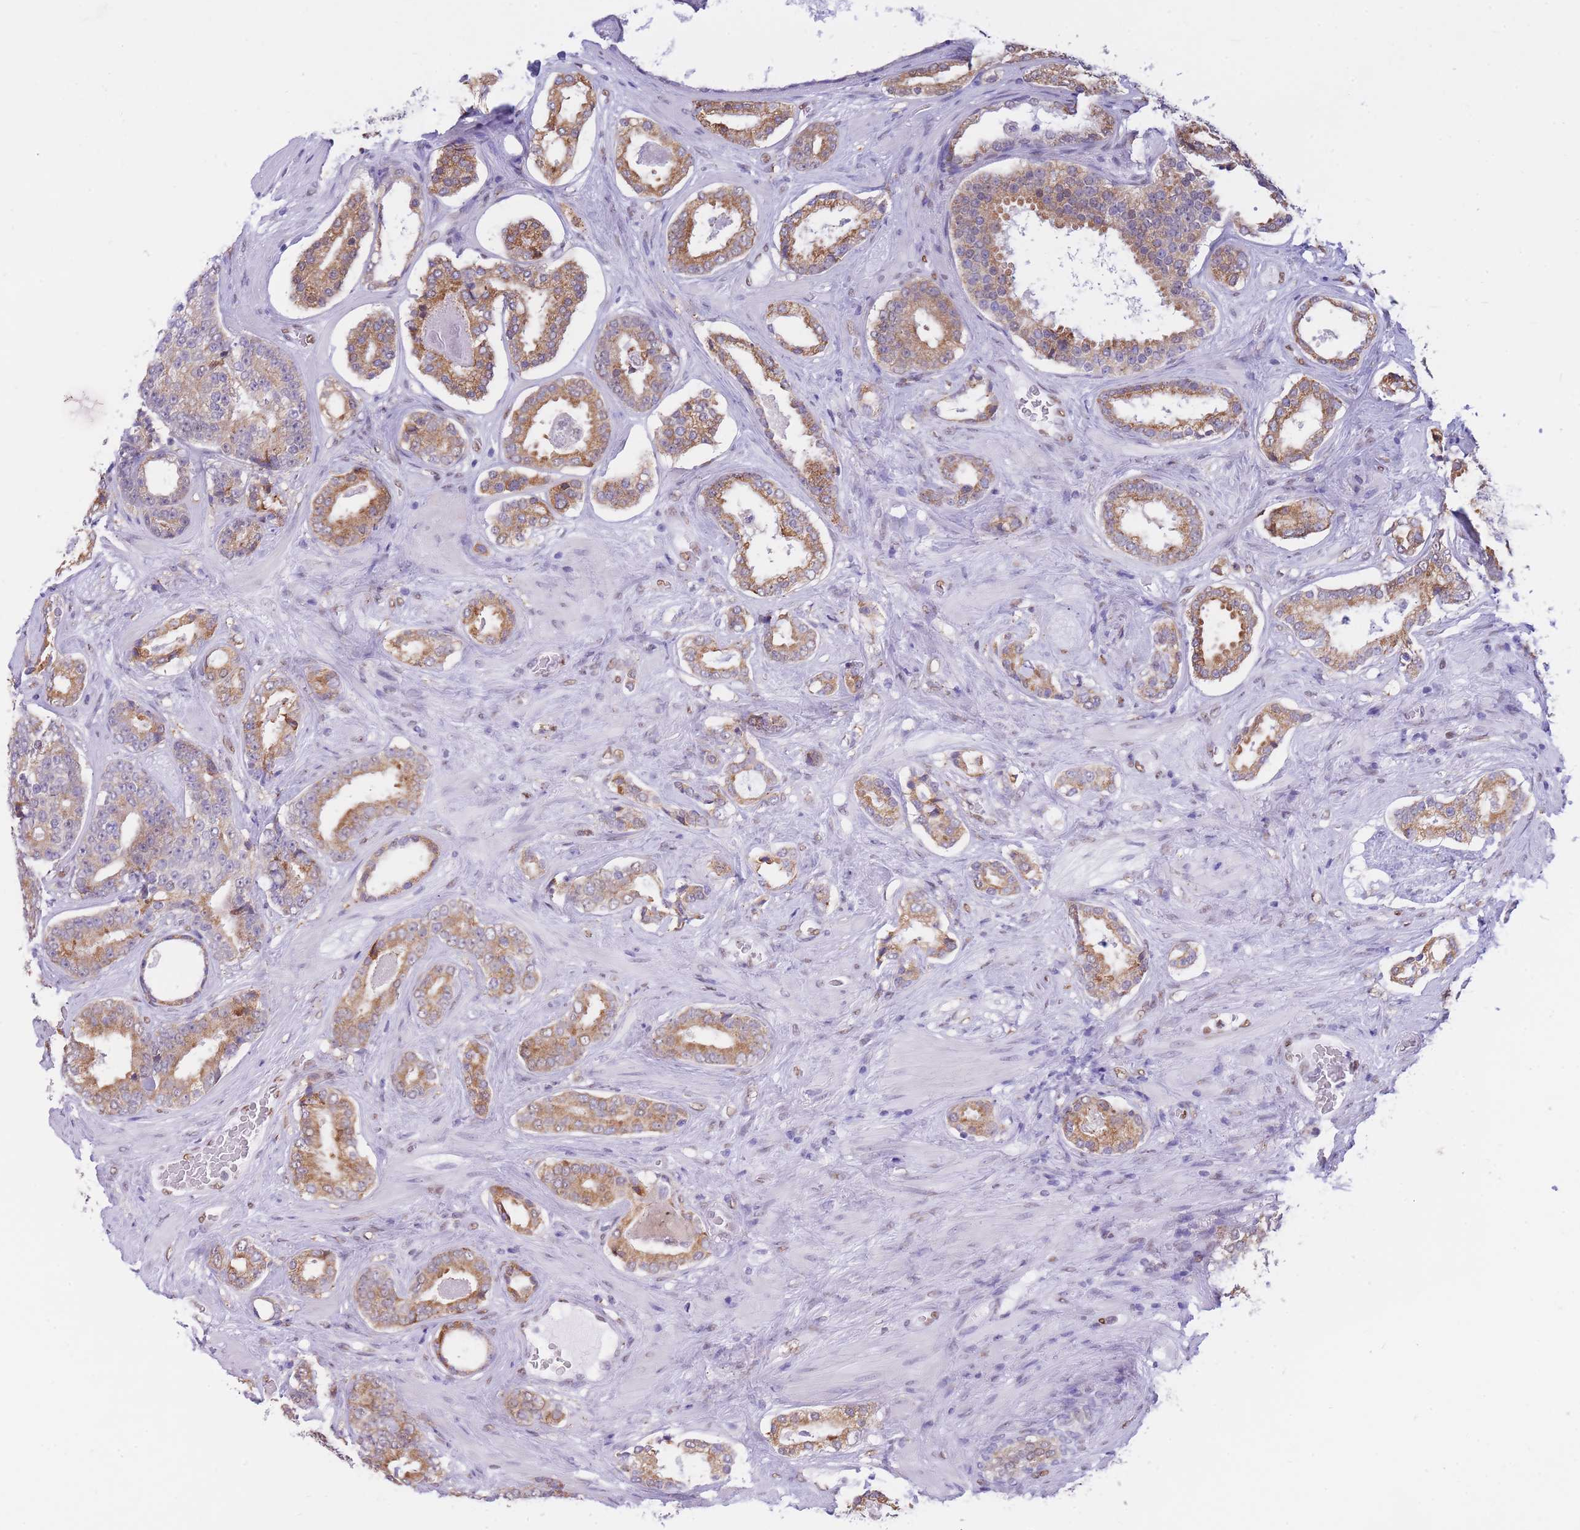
{"staining": {"intensity": "moderate", "quantity": ">75%", "location": "cytoplasmic/membranous"}, "tissue": "prostate cancer", "cell_type": "Tumor cells", "image_type": "cancer", "snomed": [{"axis": "morphology", "description": "Adenocarcinoma, High grade"}, {"axis": "topography", "description": "Prostate"}], "caption": "The histopathology image exhibits immunohistochemical staining of adenocarcinoma (high-grade) (prostate). There is moderate cytoplasmic/membranous positivity is seen in approximately >75% of tumor cells. The staining is performed using DAB (3,3'-diaminobenzidine) brown chromogen to label protein expression. The nuclei are counter-stained blue using hematoxylin.", "gene": "FAM153A", "patient": {"sex": "male", "age": 60}}